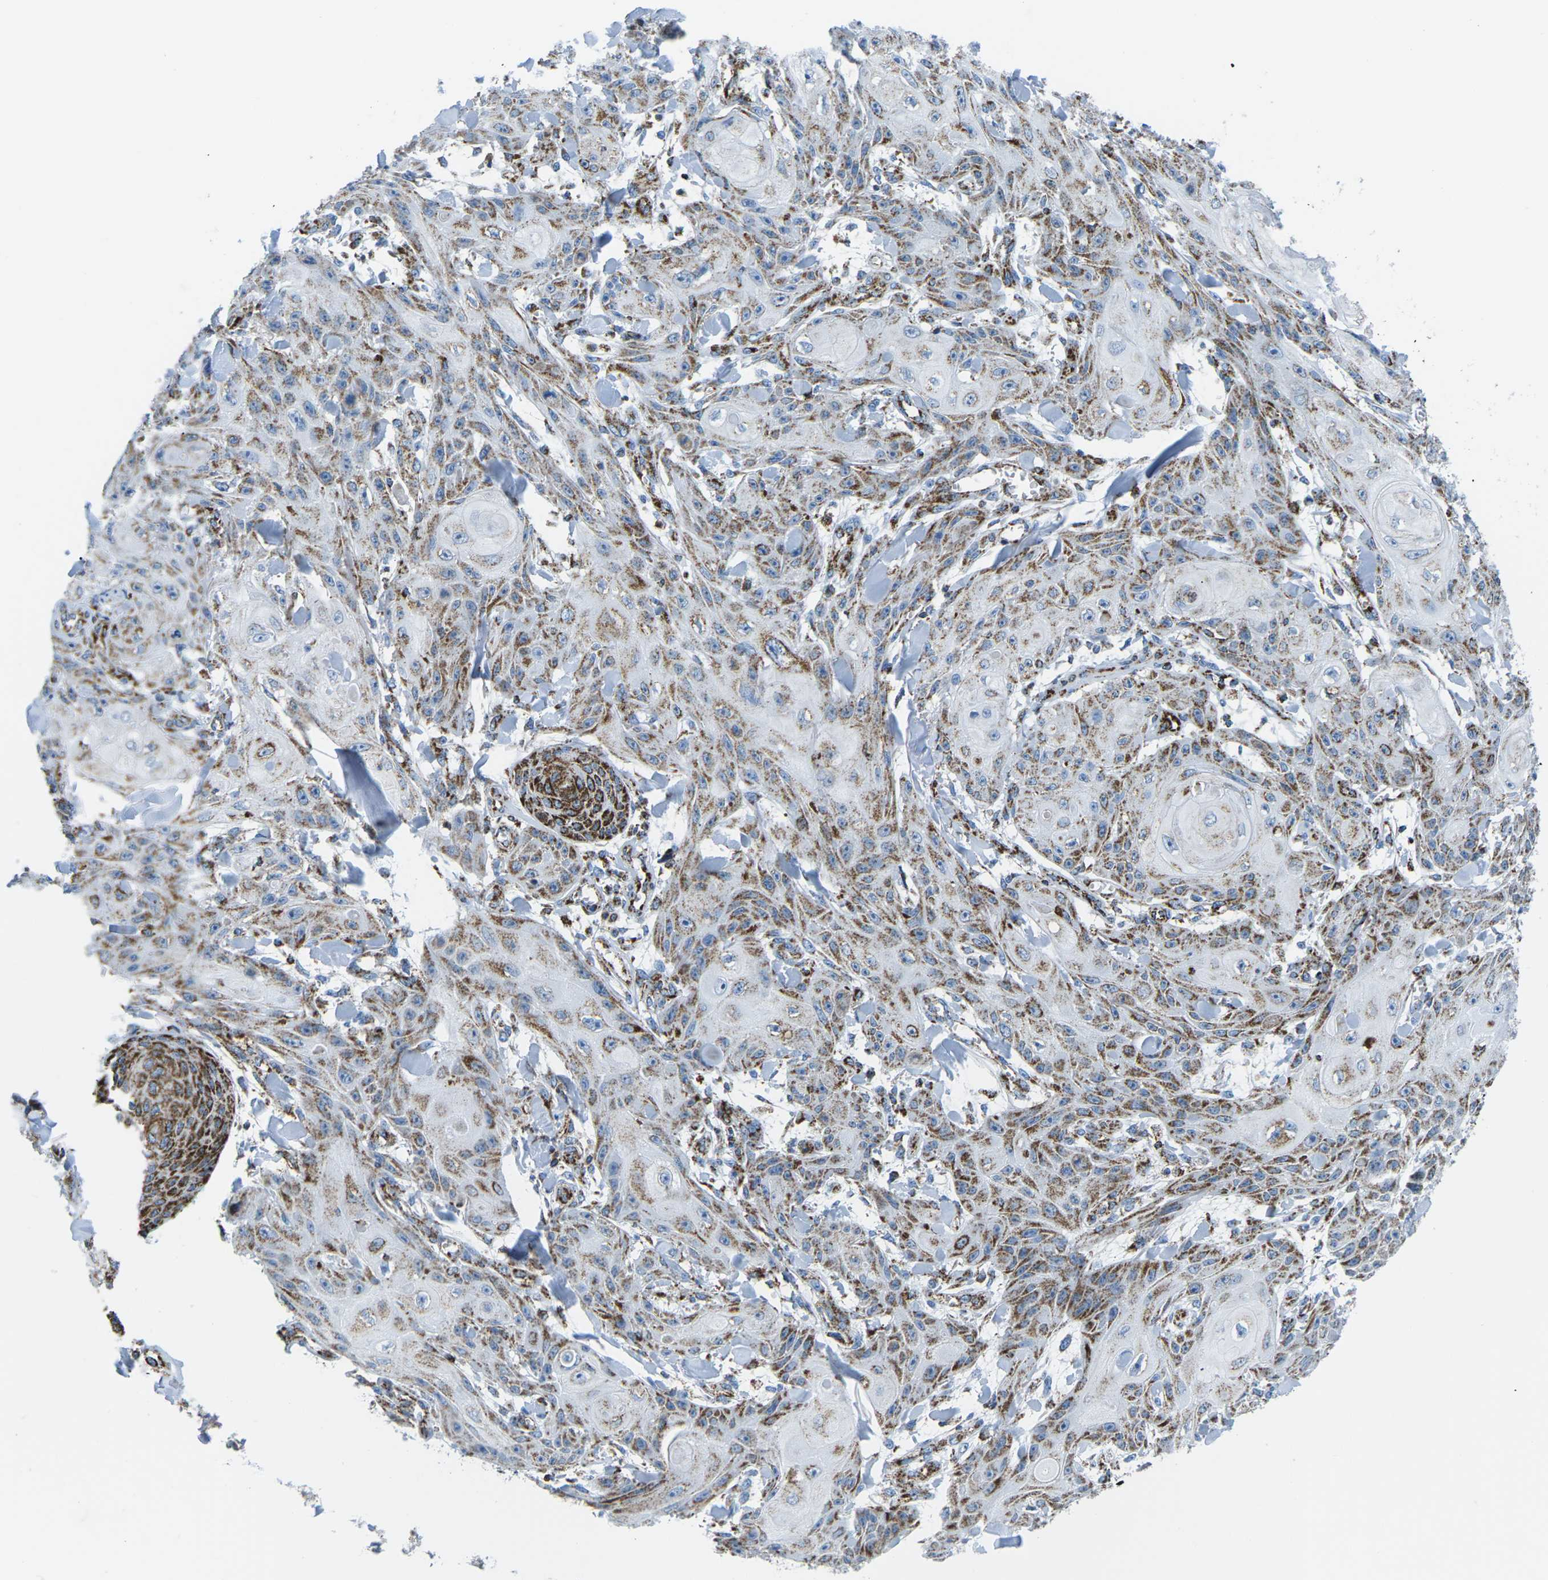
{"staining": {"intensity": "moderate", "quantity": ">75%", "location": "cytoplasmic/membranous"}, "tissue": "skin cancer", "cell_type": "Tumor cells", "image_type": "cancer", "snomed": [{"axis": "morphology", "description": "Squamous cell carcinoma, NOS"}, {"axis": "topography", "description": "Skin"}], "caption": "High-power microscopy captured an immunohistochemistry histopathology image of squamous cell carcinoma (skin), revealing moderate cytoplasmic/membranous staining in about >75% of tumor cells.", "gene": "COX6C", "patient": {"sex": "male", "age": 74}}